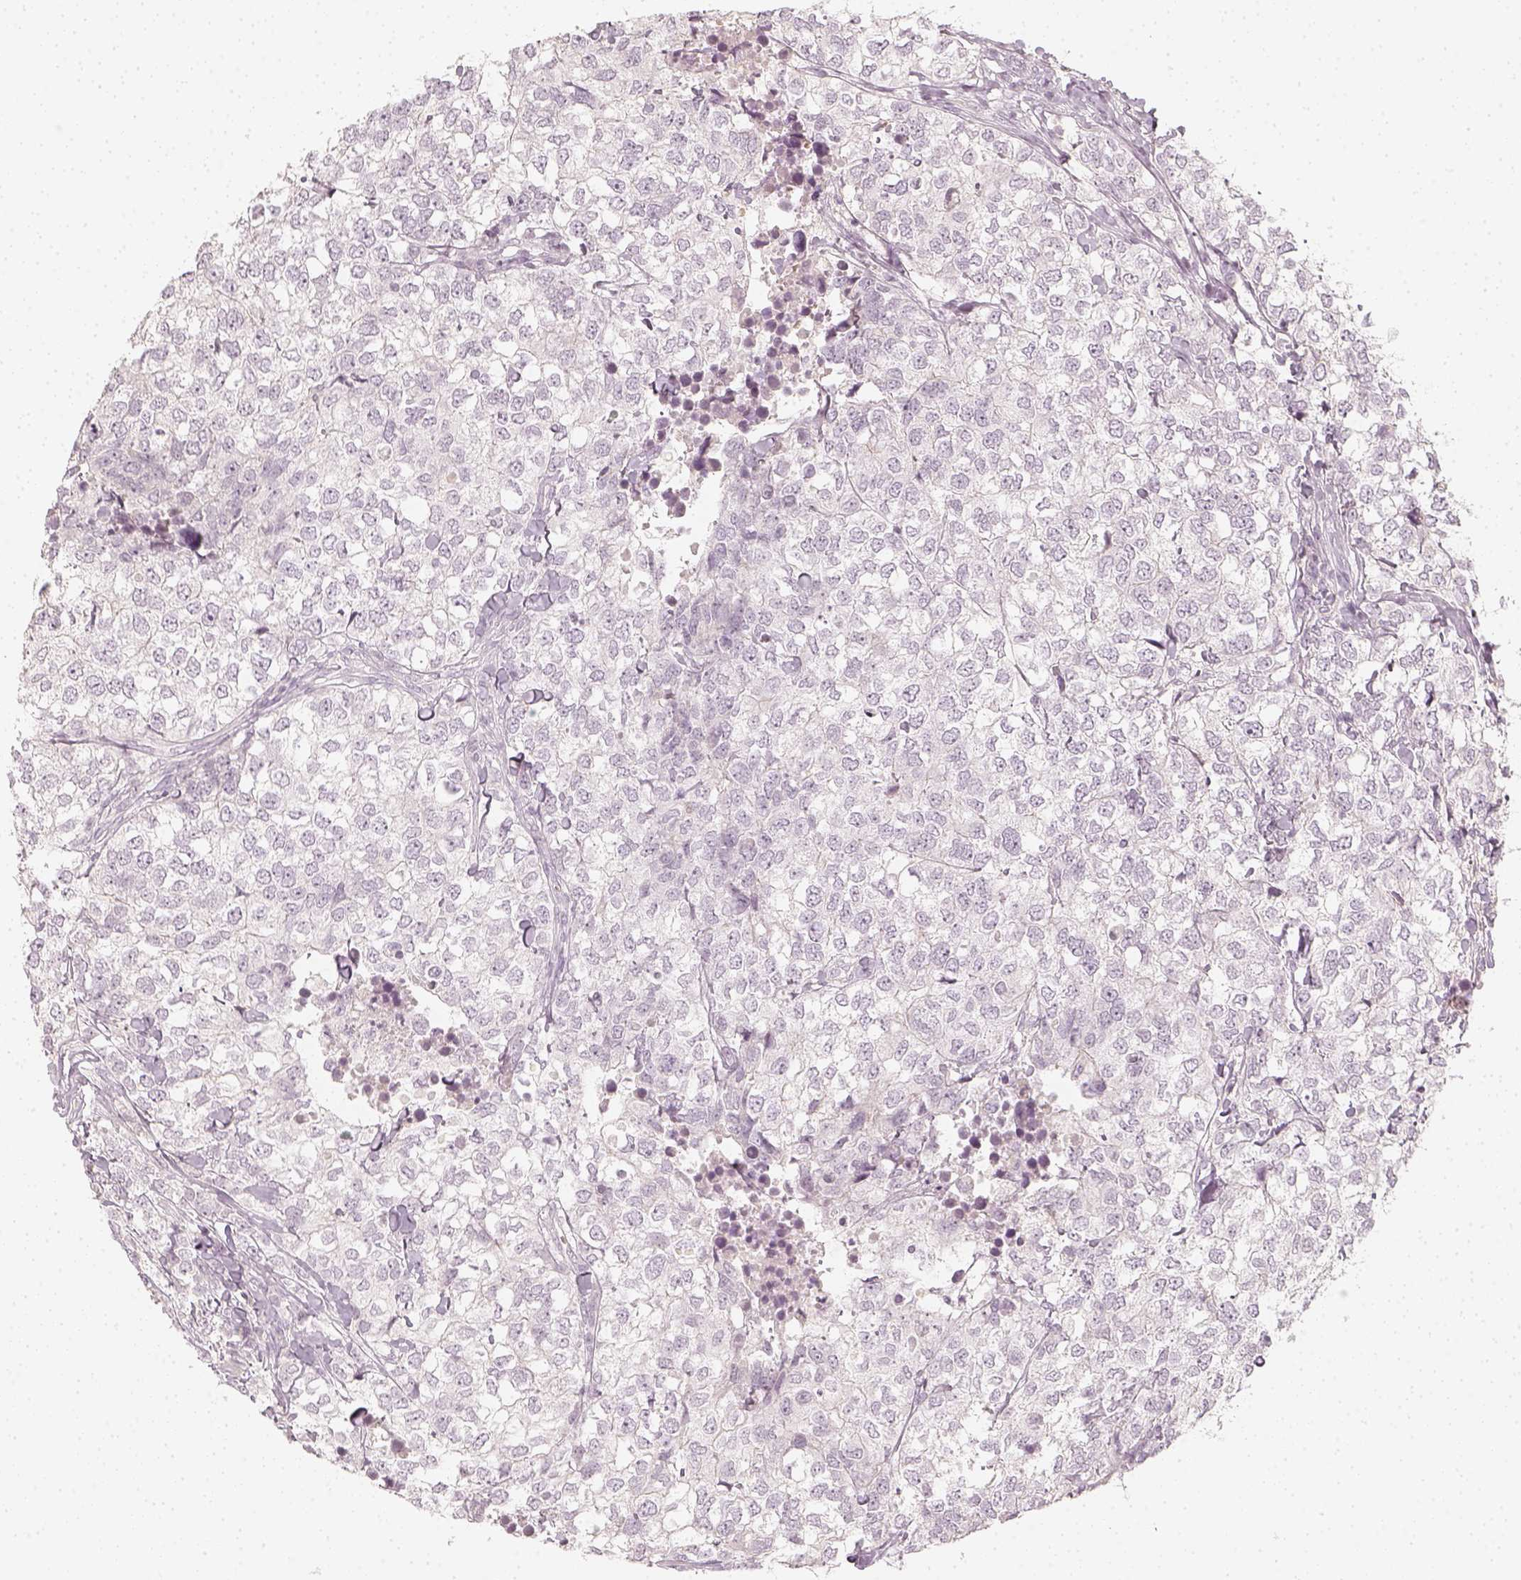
{"staining": {"intensity": "negative", "quantity": "none", "location": "none"}, "tissue": "breast cancer", "cell_type": "Tumor cells", "image_type": "cancer", "snomed": [{"axis": "morphology", "description": "Duct carcinoma"}, {"axis": "topography", "description": "Breast"}], "caption": "DAB (3,3'-diaminobenzidine) immunohistochemical staining of breast cancer (infiltrating ductal carcinoma) exhibits no significant expression in tumor cells. (DAB immunohistochemistry, high magnification).", "gene": "DSG4", "patient": {"sex": "female", "age": 30}}